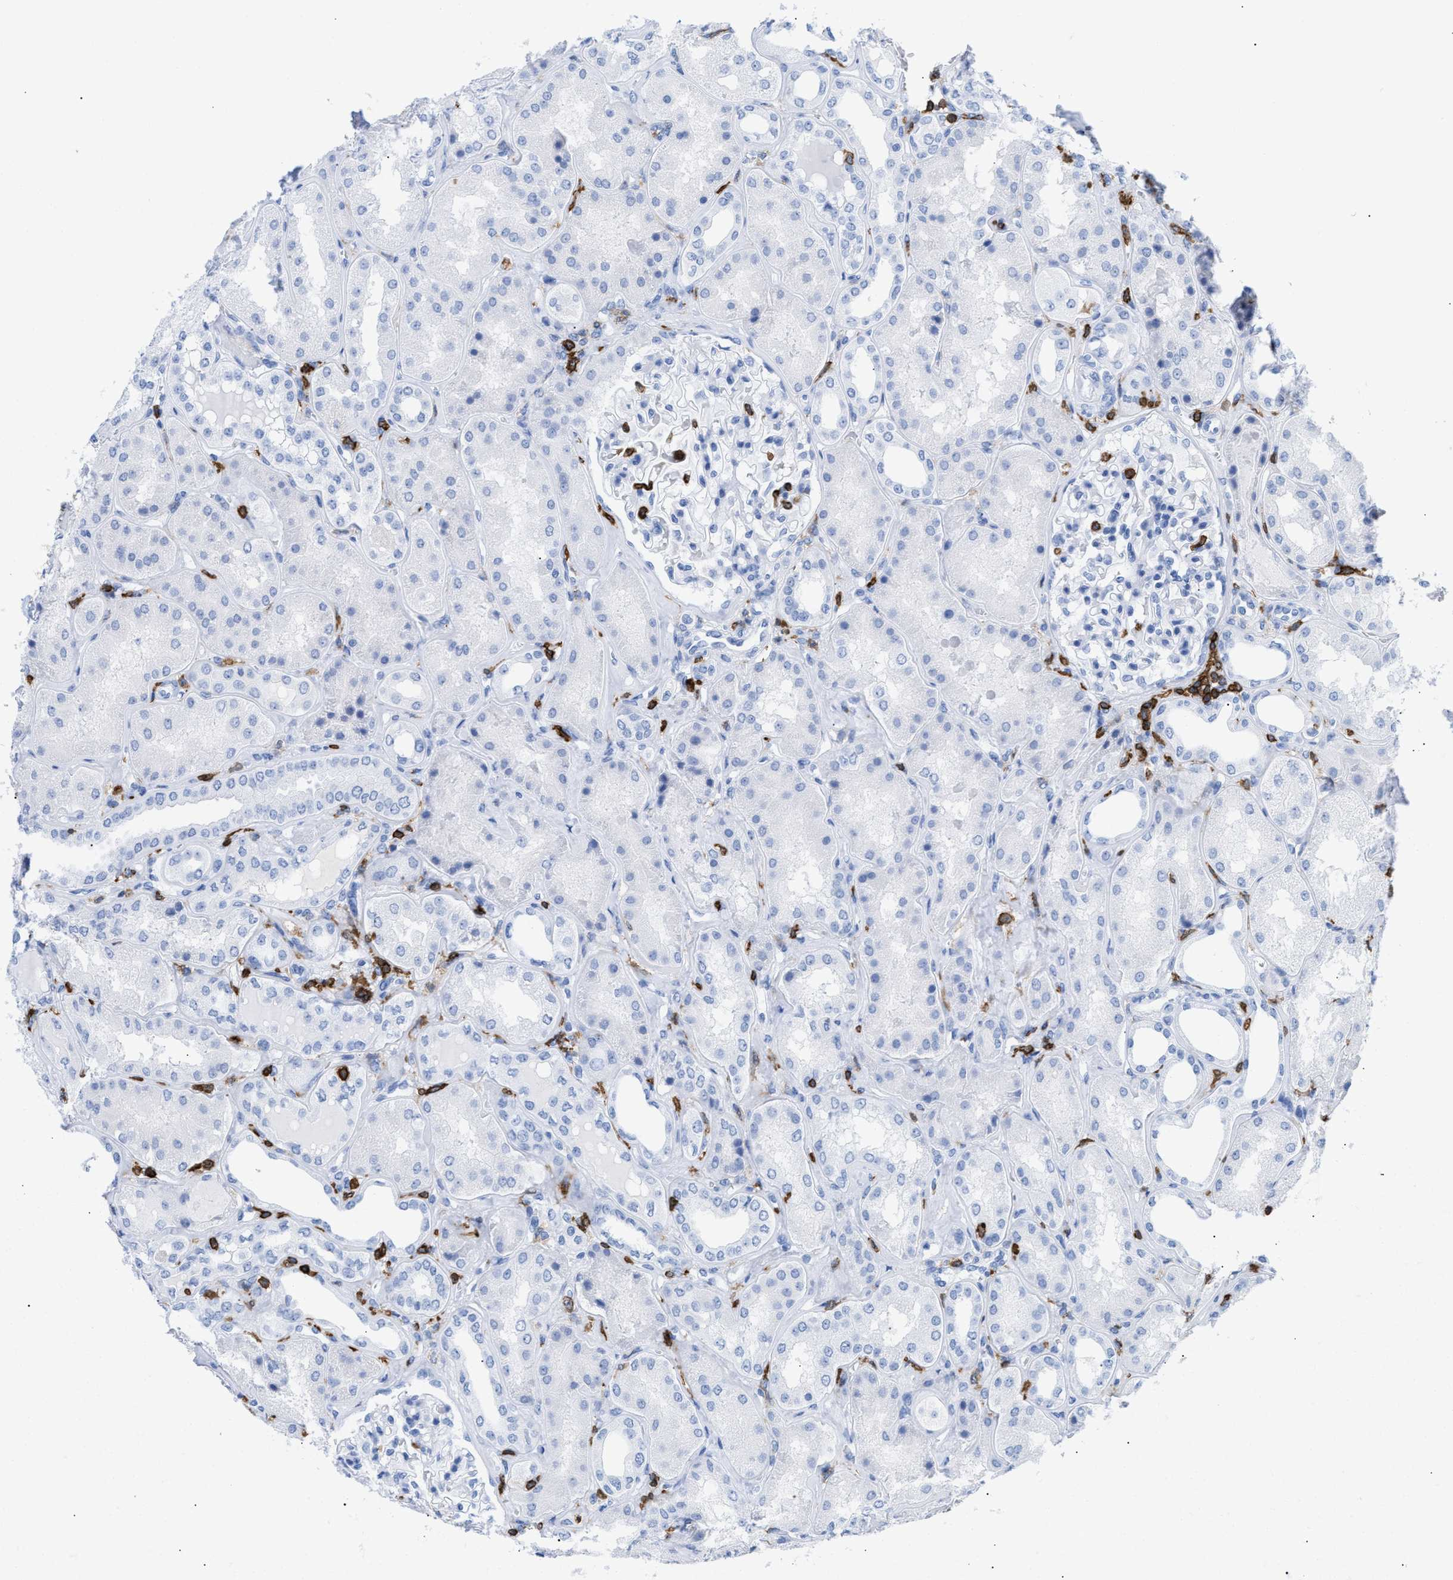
{"staining": {"intensity": "negative", "quantity": "none", "location": "none"}, "tissue": "kidney", "cell_type": "Cells in glomeruli", "image_type": "normal", "snomed": [{"axis": "morphology", "description": "Normal tissue, NOS"}, {"axis": "topography", "description": "Kidney"}], "caption": "DAB immunohistochemical staining of normal human kidney reveals no significant expression in cells in glomeruli.", "gene": "LCP1", "patient": {"sex": "female", "age": 56}}